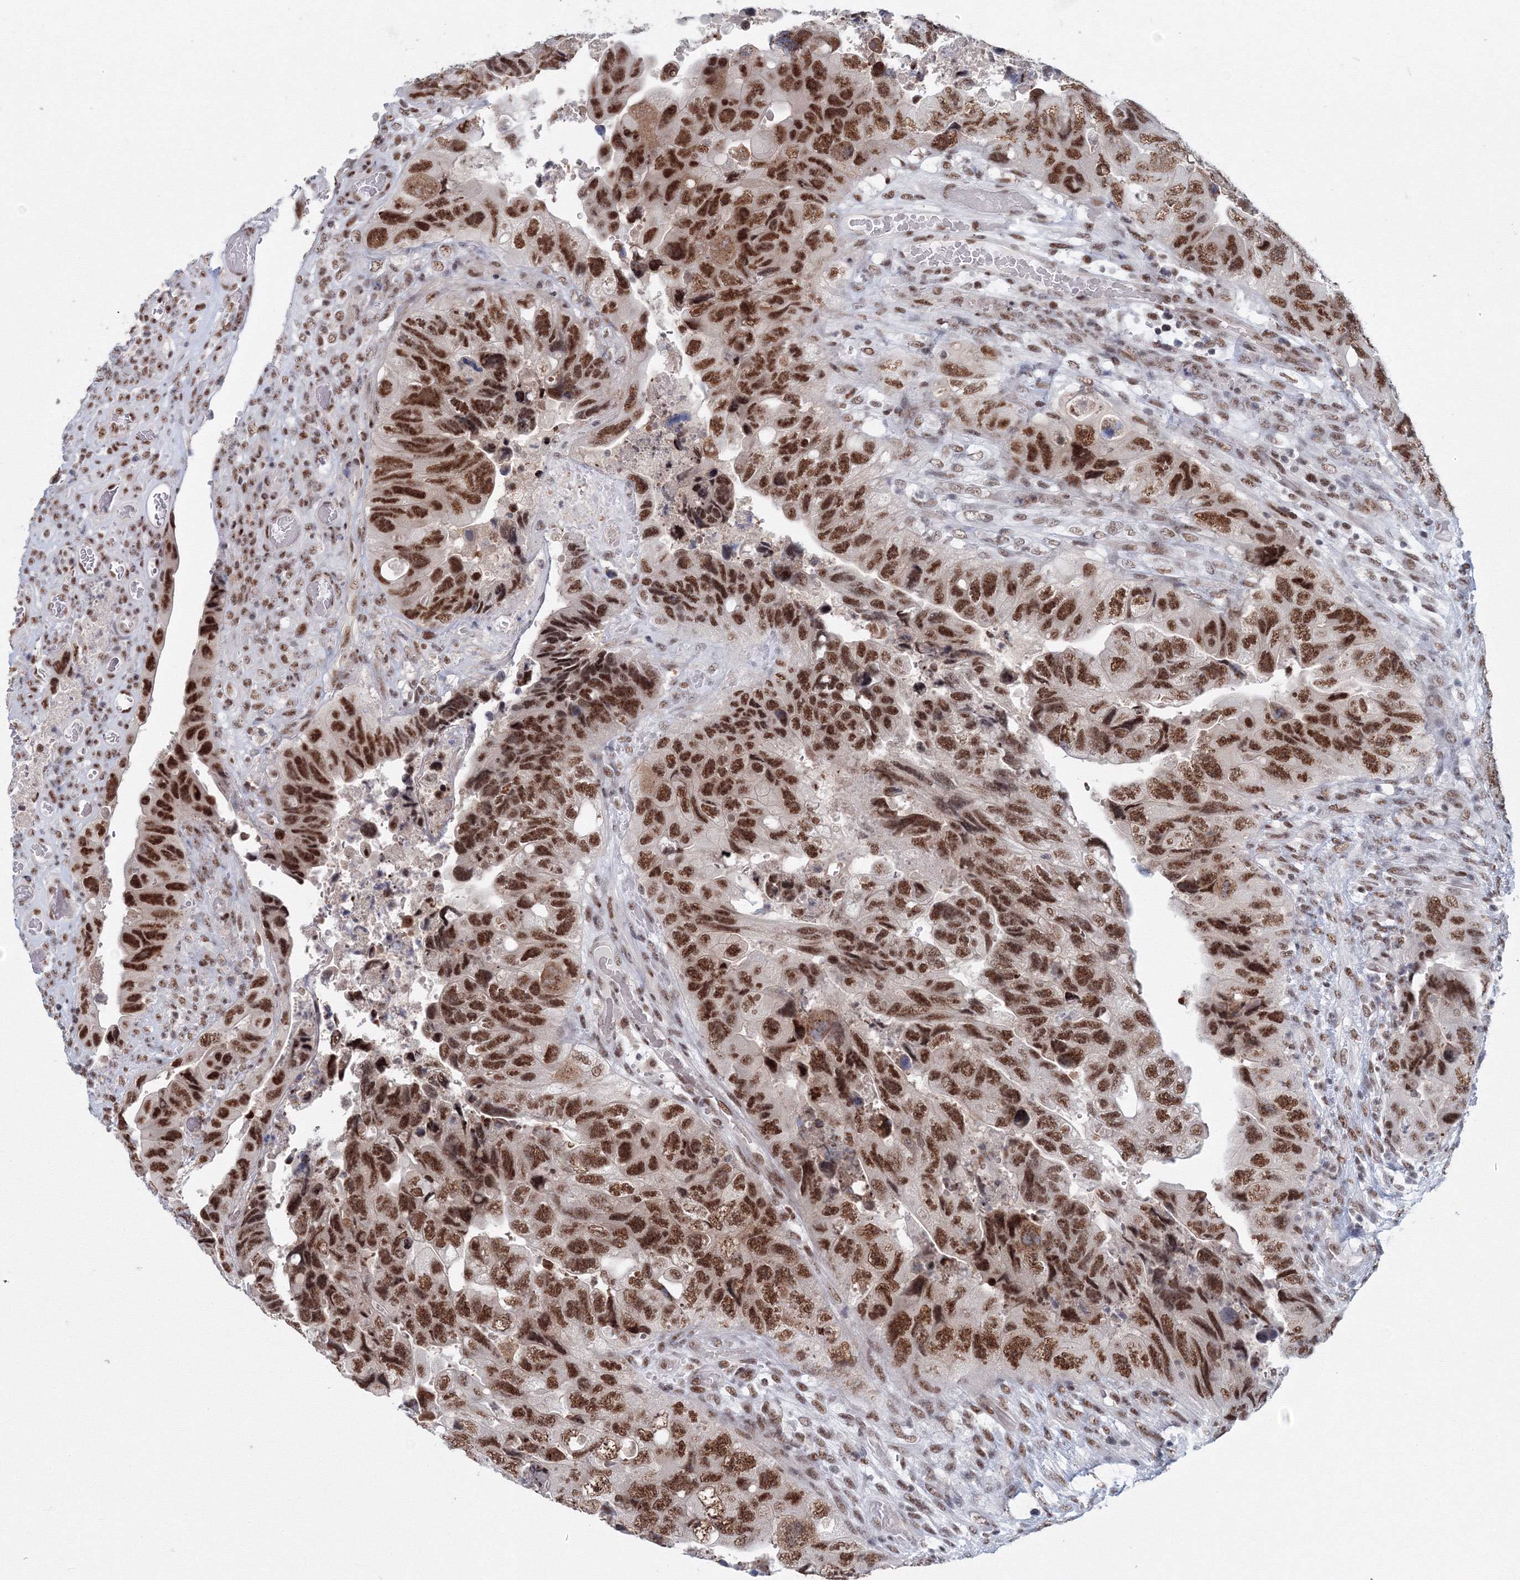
{"staining": {"intensity": "strong", "quantity": ">75%", "location": "nuclear"}, "tissue": "colorectal cancer", "cell_type": "Tumor cells", "image_type": "cancer", "snomed": [{"axis": "morphology", "description": "Adenocarcinoma, NOS"}, {"axis": "topography", "description": "Rectum"}], "caption": "Immunohistochemistry staining of adenocarcinoma (colorectal), which demonstrates high levels of strong nuclear expression in approximately >75% of tumor cells indicating strong nuclear protein expression. The staining was performed using DAB (3,3'-diaminobenzidine) (brown) for protein detection and nuclei were counterstained in hematoxylin (blue).", "gene": "SF3B6", "patient": {"sex": "male", "age": 63}}